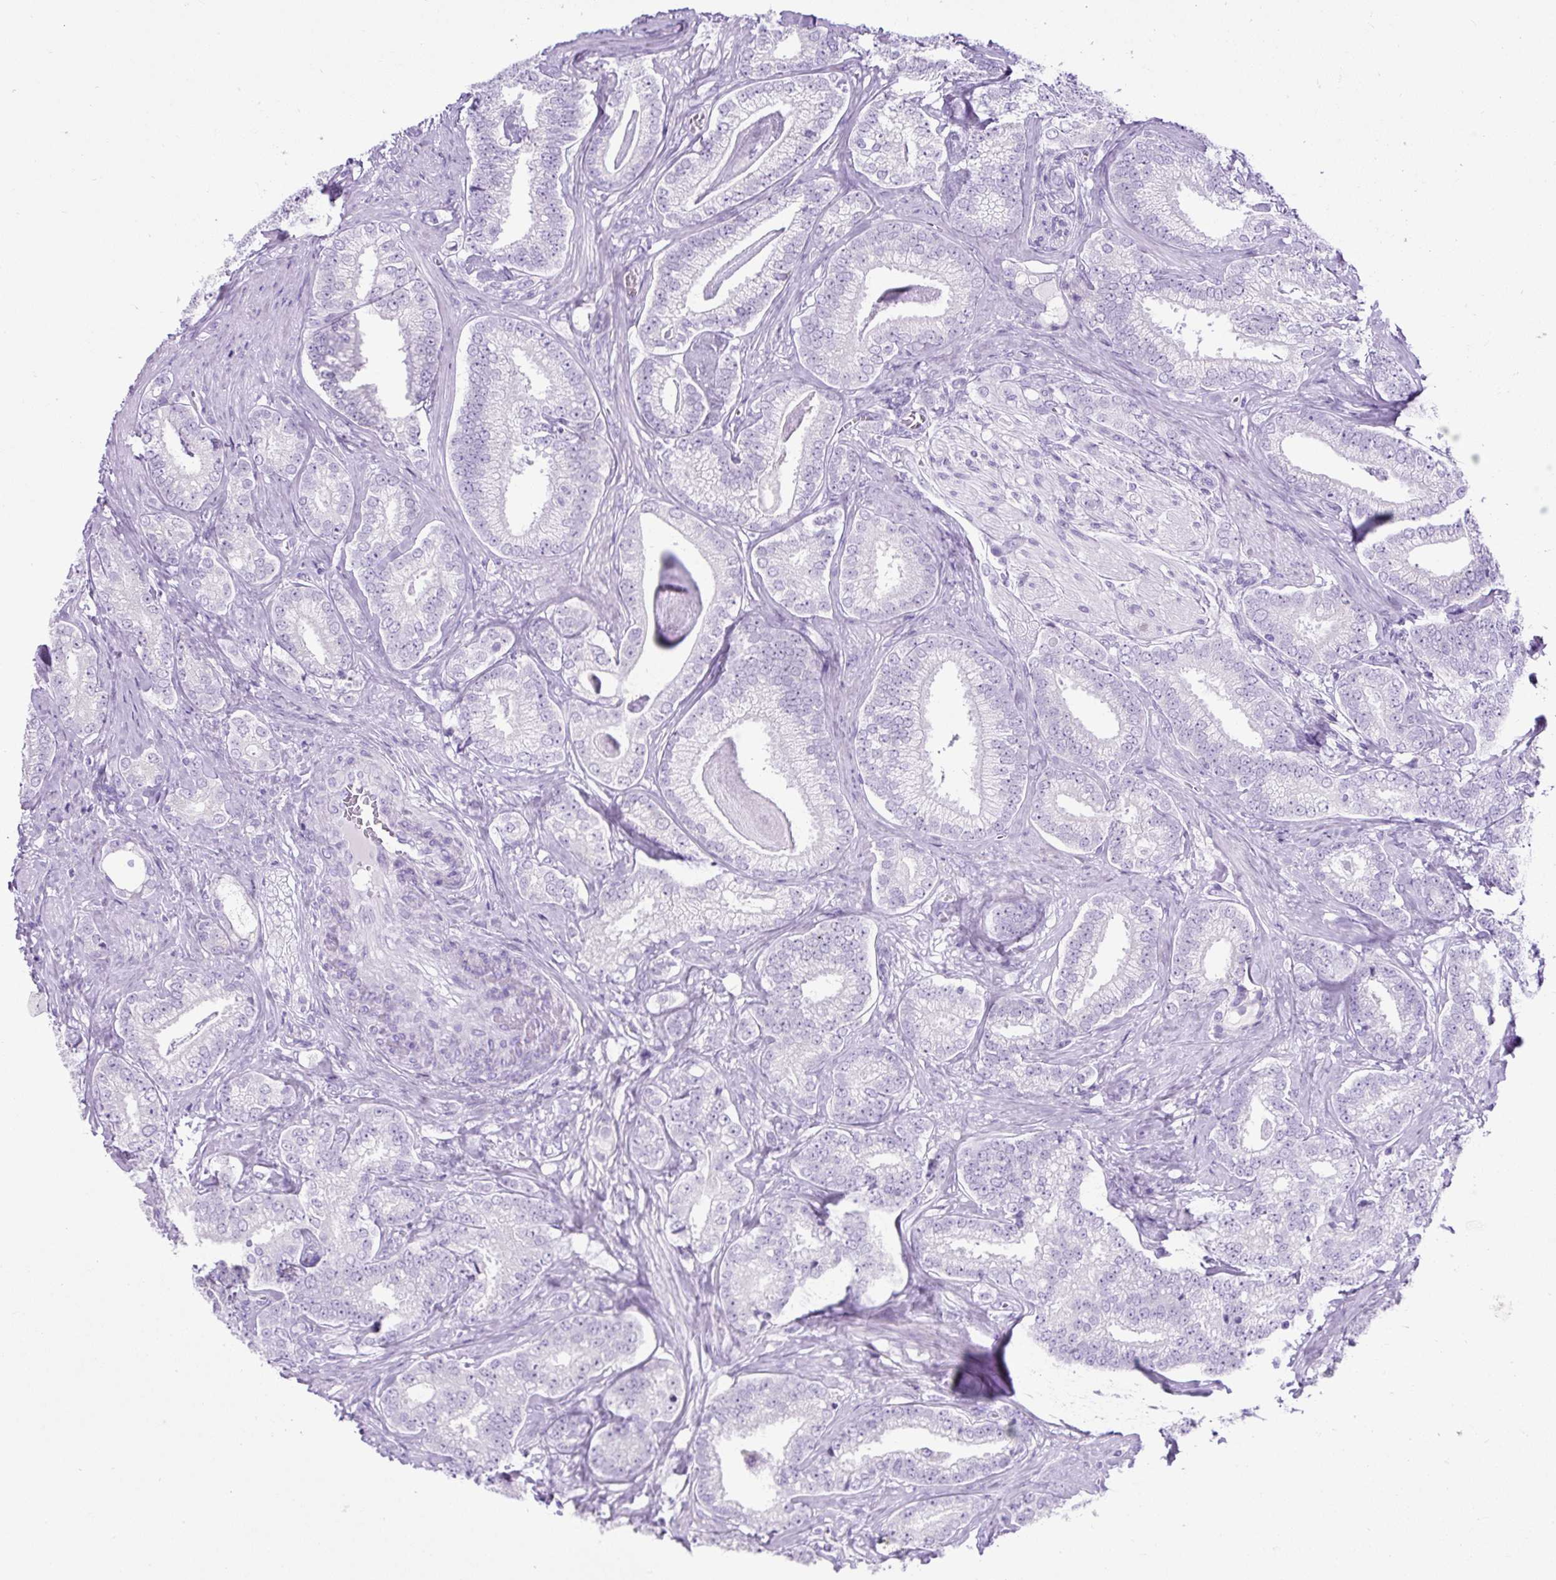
{"staining": {"intensity": "negative", "quantity": "none", "location": "none"}, "tissue": "prostate cancer", "cell_type": "Tumor cells", "image_type": "cancer", "snomed": [{"axis": "morphology", "description": "Adenocarcinoma, Low grade"}, {"axis": "topography", "description": "Prostate"}], "caption": "This is an immunohistochemistry (IHC) photomicrograph of prostate cancer (adenocarcinoma (low-grade)). There is no positivity in tumor cells.", "gene": "KRT12", "patient": {"sex": "male", "age": 63}}